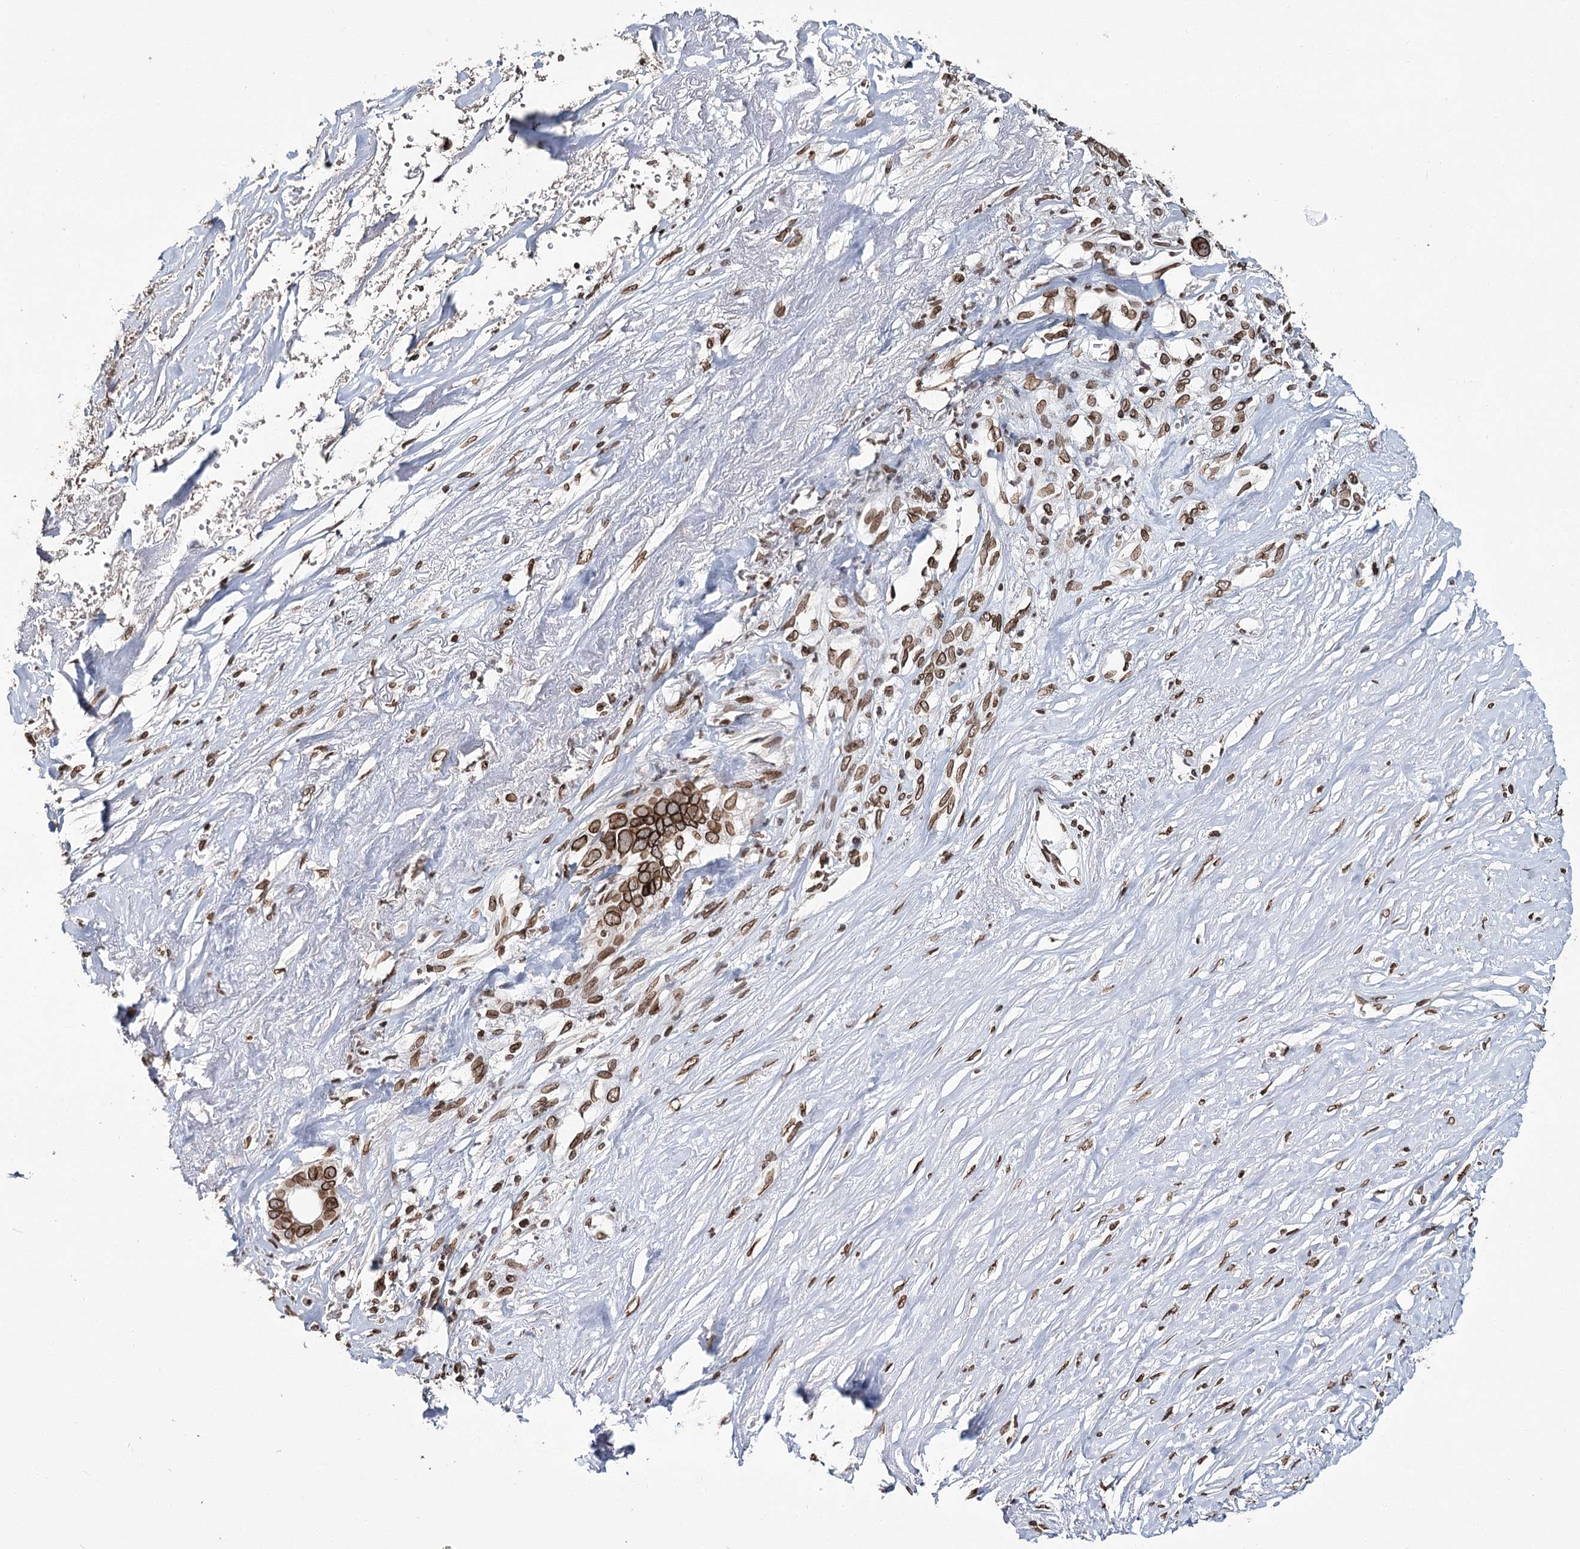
{"staining": {"intensity": "strong", "quantity": ">75%", "location": "cytoplasmic/membranous,nuclear"}, "tissue": "liver cancer", "cell_type": "Tumor cells", "image_type": "cancer", "snomed": [{"axis": "morphology", "description": "Cholangiocarcinoma"}, {"axis": "topography", "description": "Liver"}], "caption": "The histopathology image demonstrates staining of cholangiocarcinoma (liver), revealing strong cytoplasmic/membranous and nuclear protein positivity (brown color) within tumor cells.", "gene": "KIAA0930", "patient": {"sex": "female", "age": 79}}